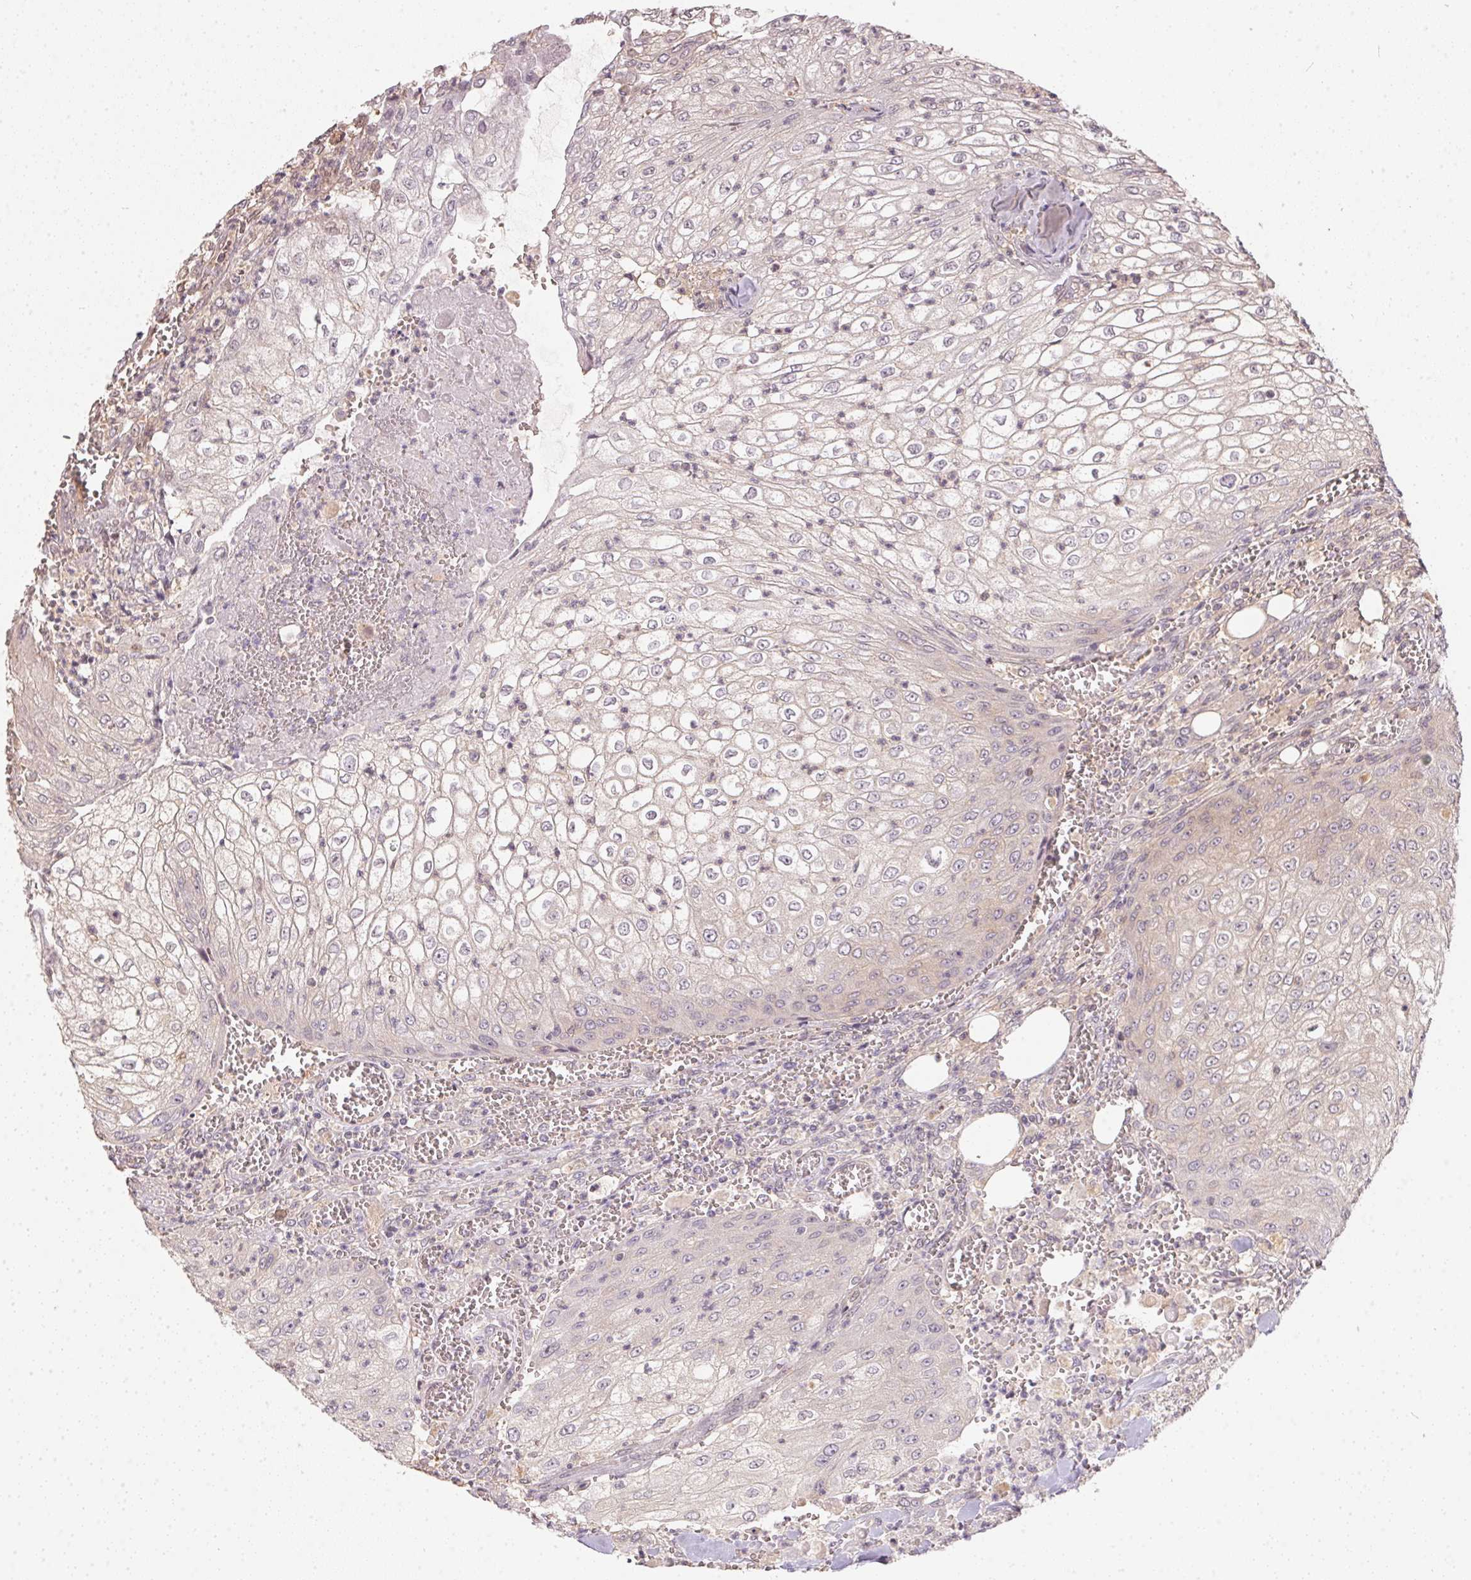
{"staining": {"intensity": "weak", "quantity": "<25%", "location": "cytoplasmic/membranous"}, "tissue": "urothelial cancer", "cell_type": "Tumor cells", "image_type": "cancer", "snomed": [{"axis": "morphology", "description": "Urothelial carcinoma, High grade"}, {"axis": "topography", "description": "Urinary bladder"}], "caption": "Tumor cells show no significant expression in high-grade urothelial carcinoma. (Stains: DAB immunohistochemistry (IHC) with hematoxylin counter stain, Microscopy: brightfield microscopy at high magnification).", "gene": "BLMH", "patient": {"sex": "male", "age": 62}}